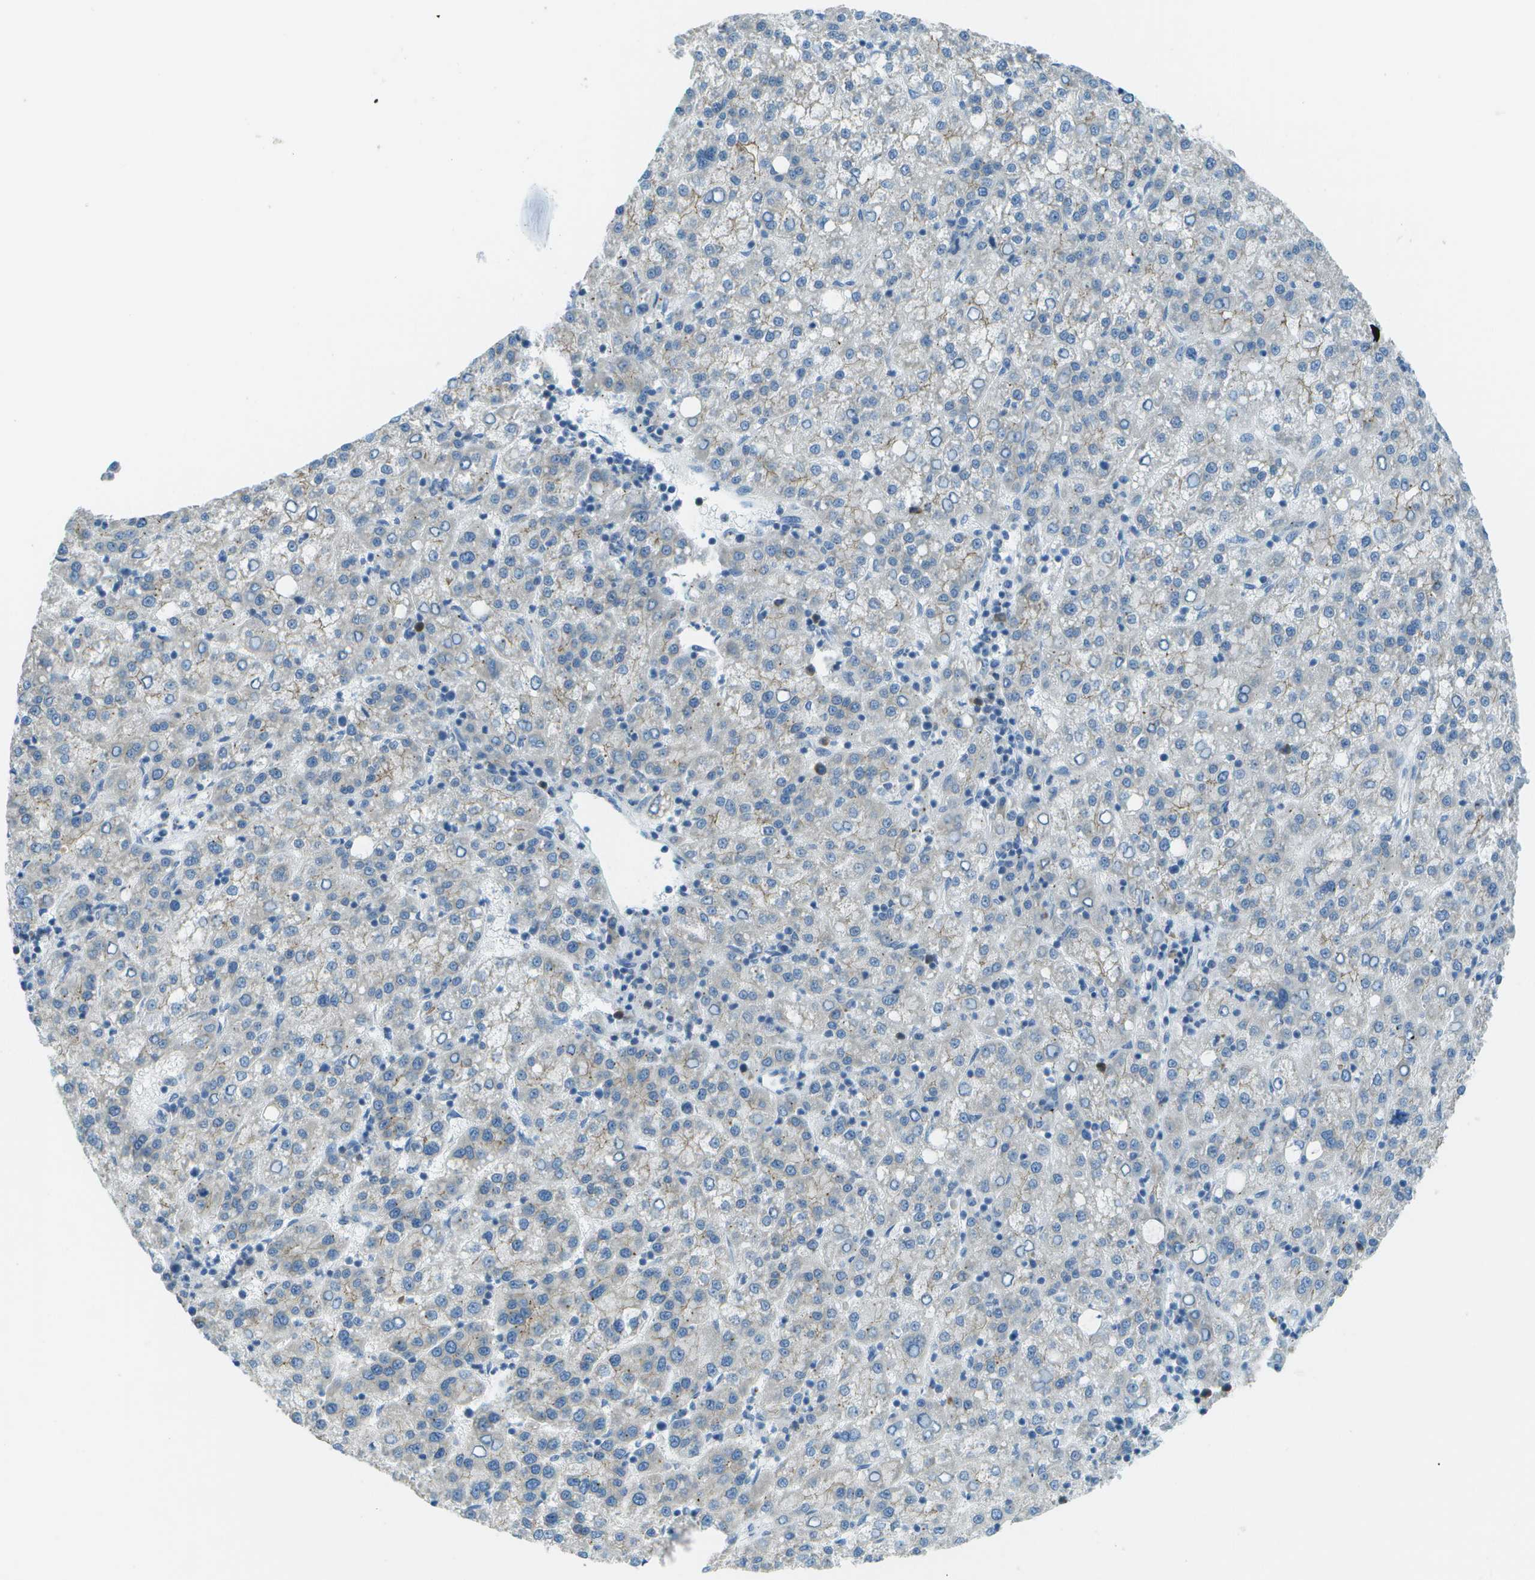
{"staining": {"intensity": "negative", "quantity": "none", "location": "none"}, "tissue": "liver cancer", "cell_type": "Tumor cells", "image_type": "cancer", "snomed": [{"axis": "morphology", "description": "Carcinoma, Hepatocellular, NOS"}, {"axis": "topography", "description": "Liver"}], "caption": "A photomicrograph of human liver hepatocellular carcinoma is negative for staining in tumor cells.", "gene": "KCTD3", "patient": {"sex": "female", "age": 58}}